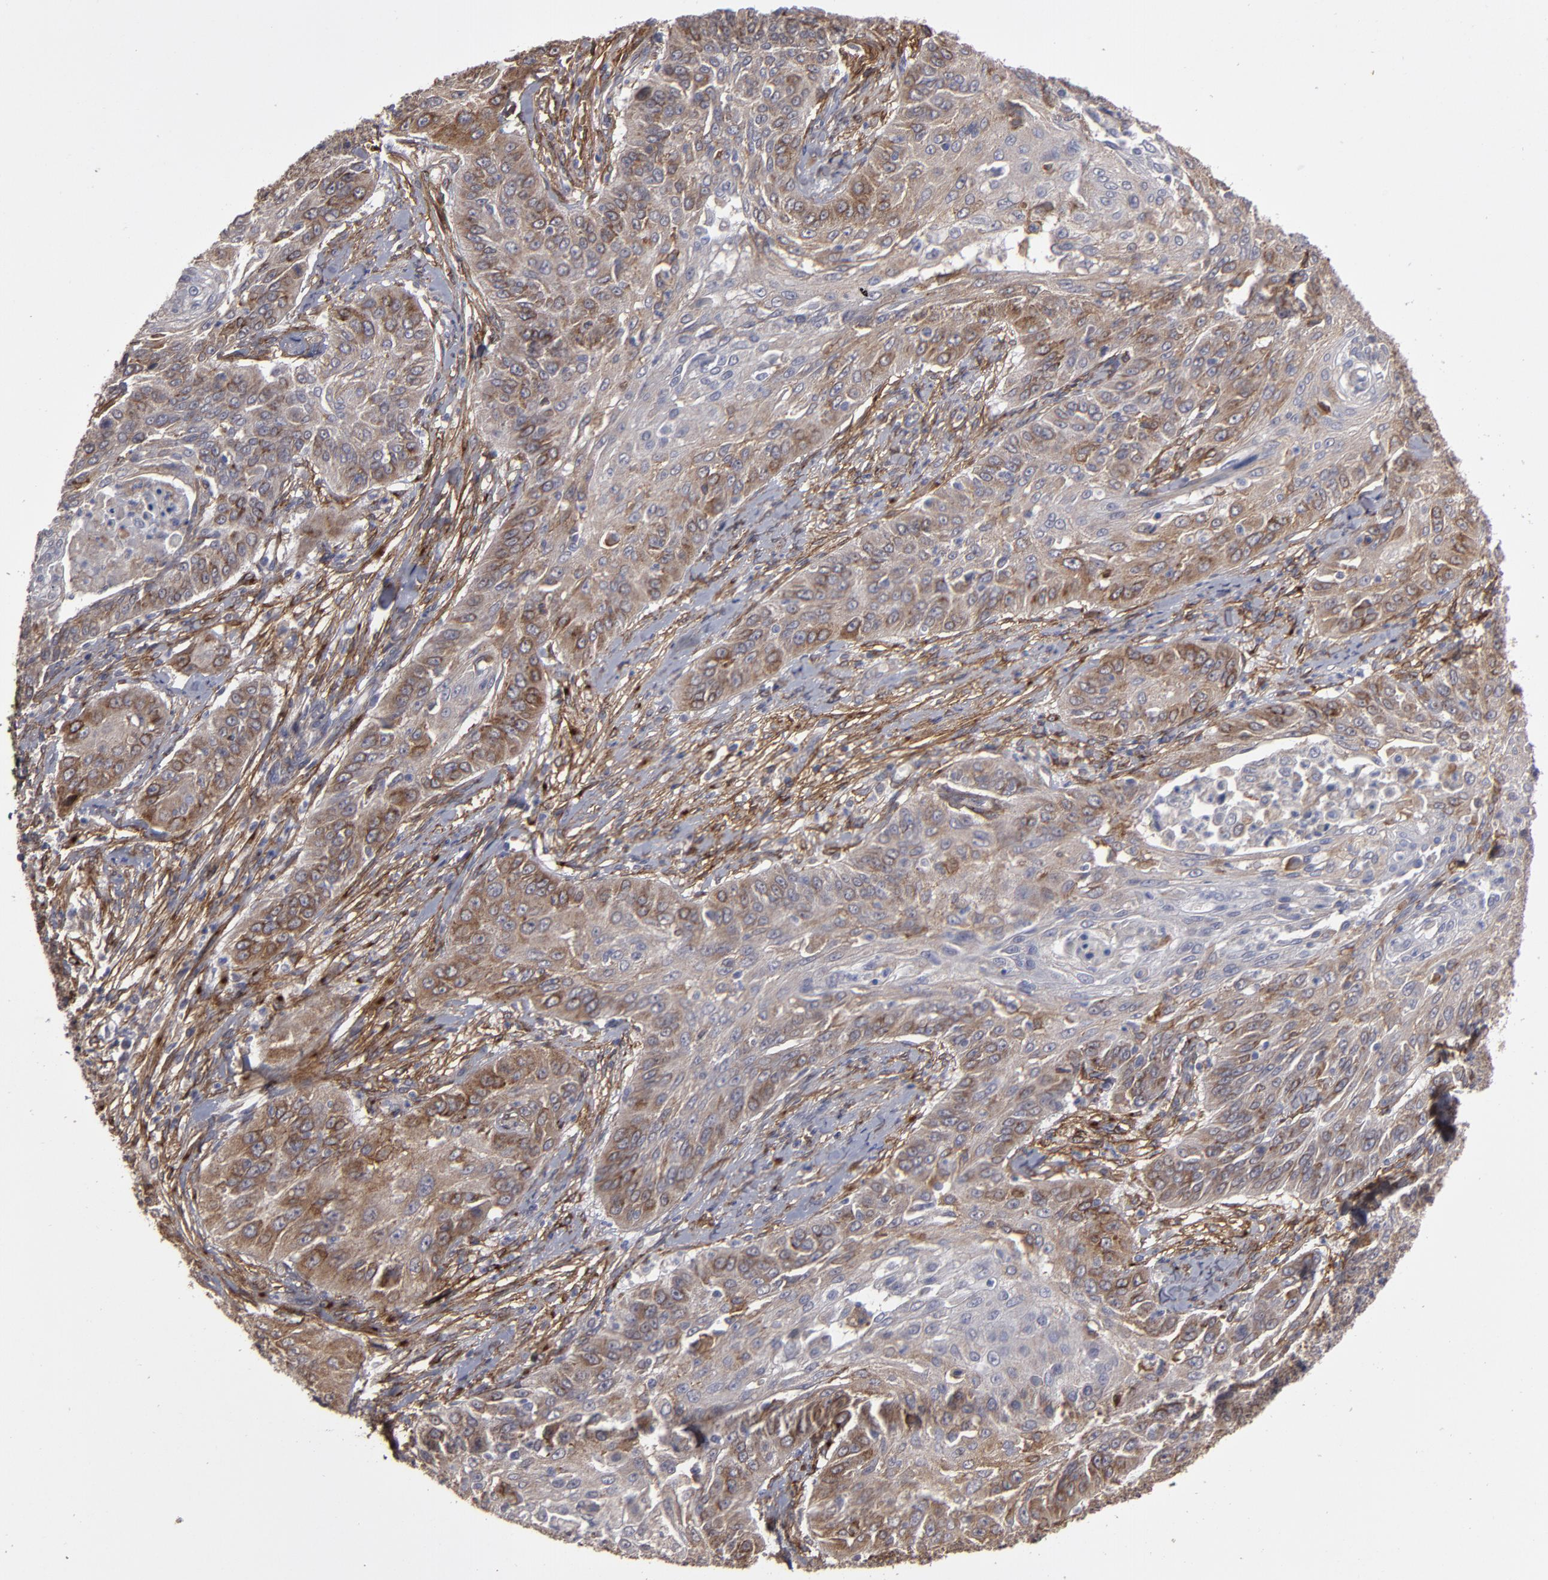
{"staining": {"intensity": "moderate", "quantity": ">75%", "location": "cytoplasmic/membranous"}, "tissue": "cervical cancer", "cell_type": "Tumor cells", "image_type": "cancer", "snomed": [{"axis": "morphology", "description": "Squamous cell carcinoma, NOS"}, {"axis": "topography", "description": "Cervix"}], "caption": "Immunohistochemical staining of cervical squamous cell carcinoma displays medium levels of moderate cytoplasmic/membranous protein expression in approximately >75% of tumor cells.", "gene": "ITGB5", "patient": {"sex": "female", "age": 64}}